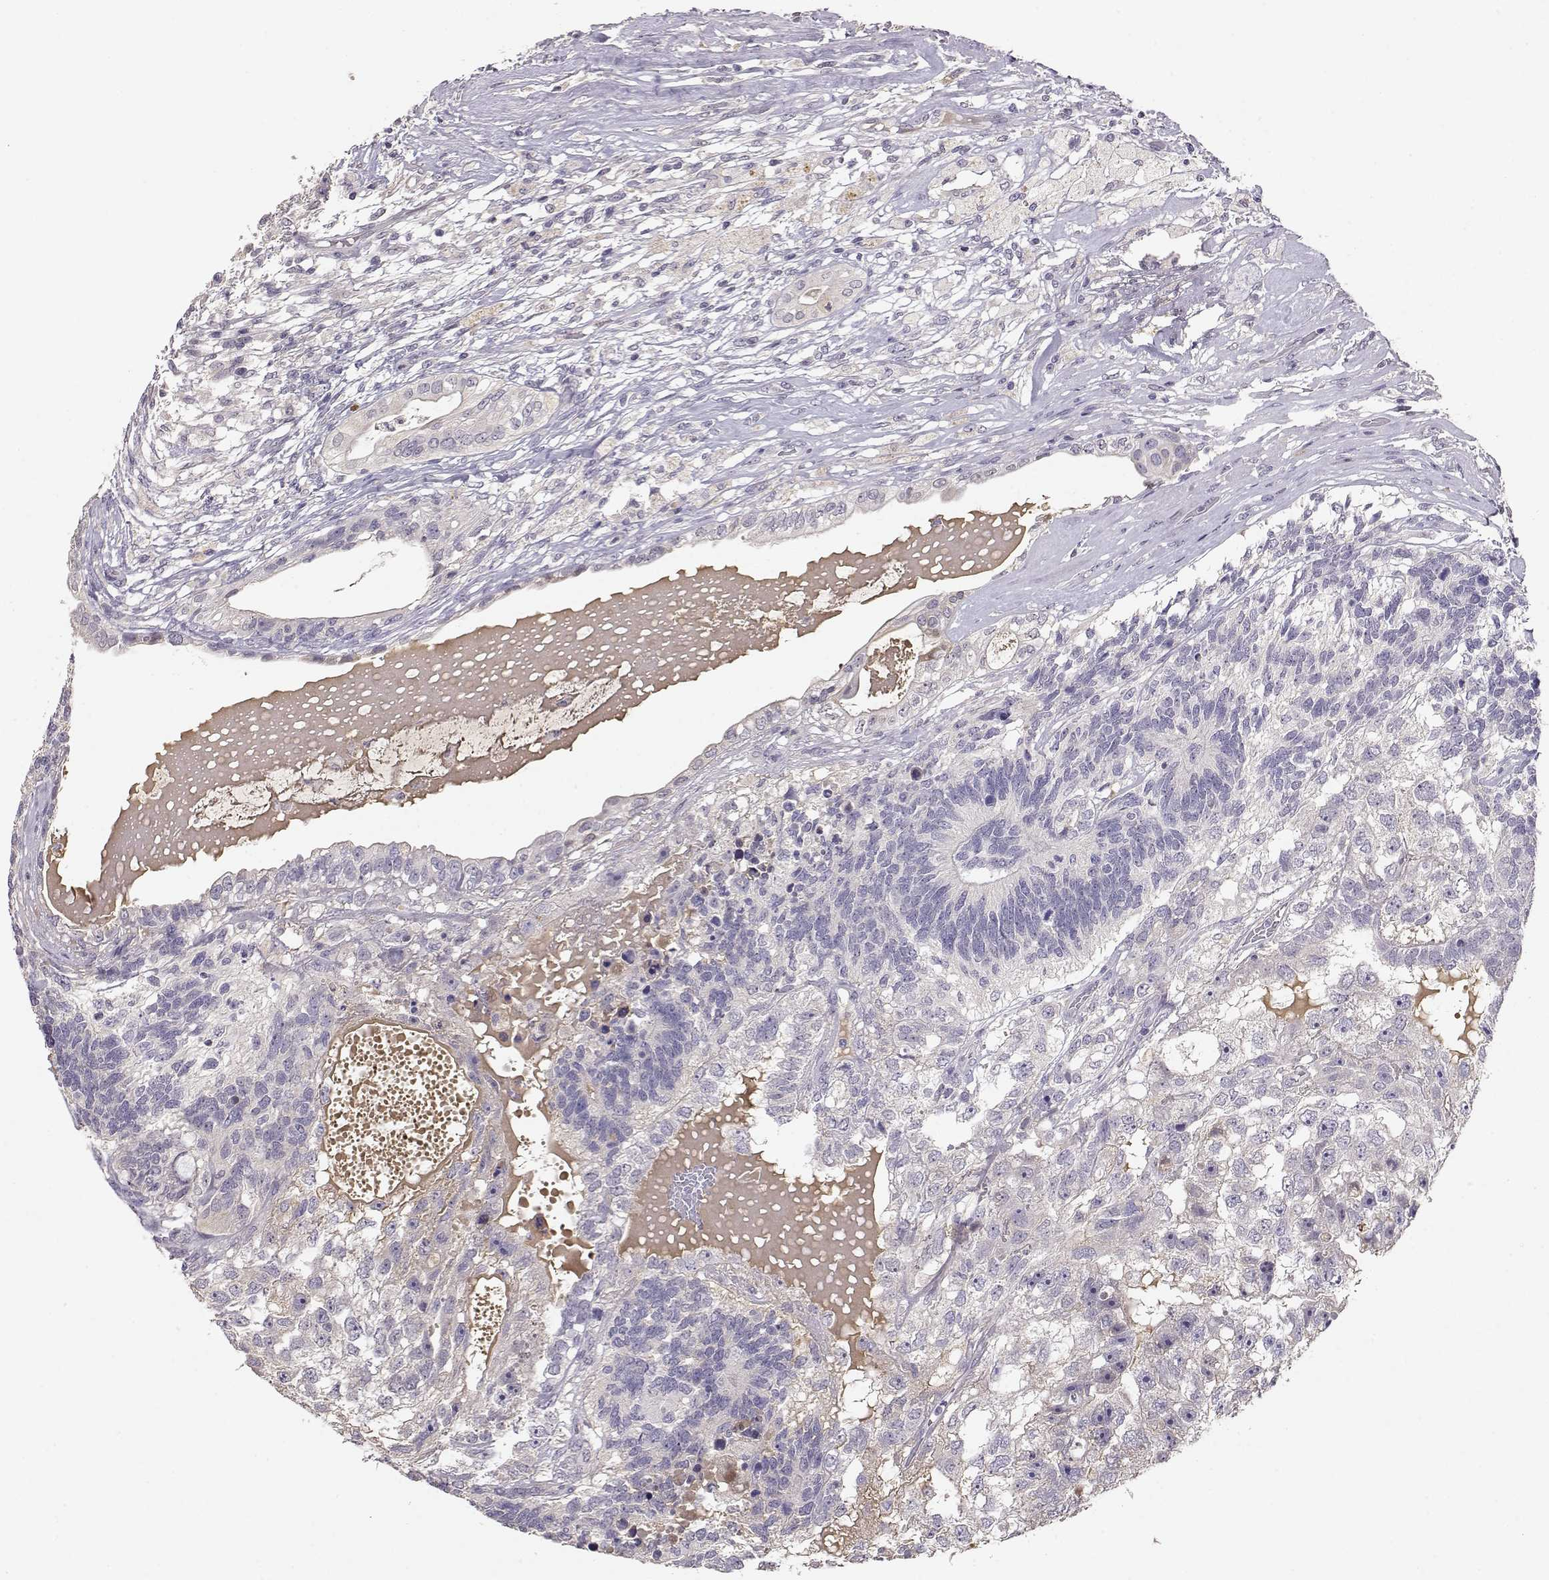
{"staining": {"intensity": "negative", "quantity": "none", "location": "none"}, "tissue": "testis cancer", "cell_type": "Tumor cells", "image_type": "cancer", "snomed": [{"axis": "morphology", "description": "Seminoma, NOS"}, {"axis": "morphology", "description": "Carcinoma, Embryonal, NOS"}, {"axis": "topography", "description": "Testis"}], "caption": "Micrograph shows no protein expression in tumor cells of testis cancer (embryonal carcinoma) tissue.", "gene": "TACR1", "patient": {"sex": "male", "age": 41}}